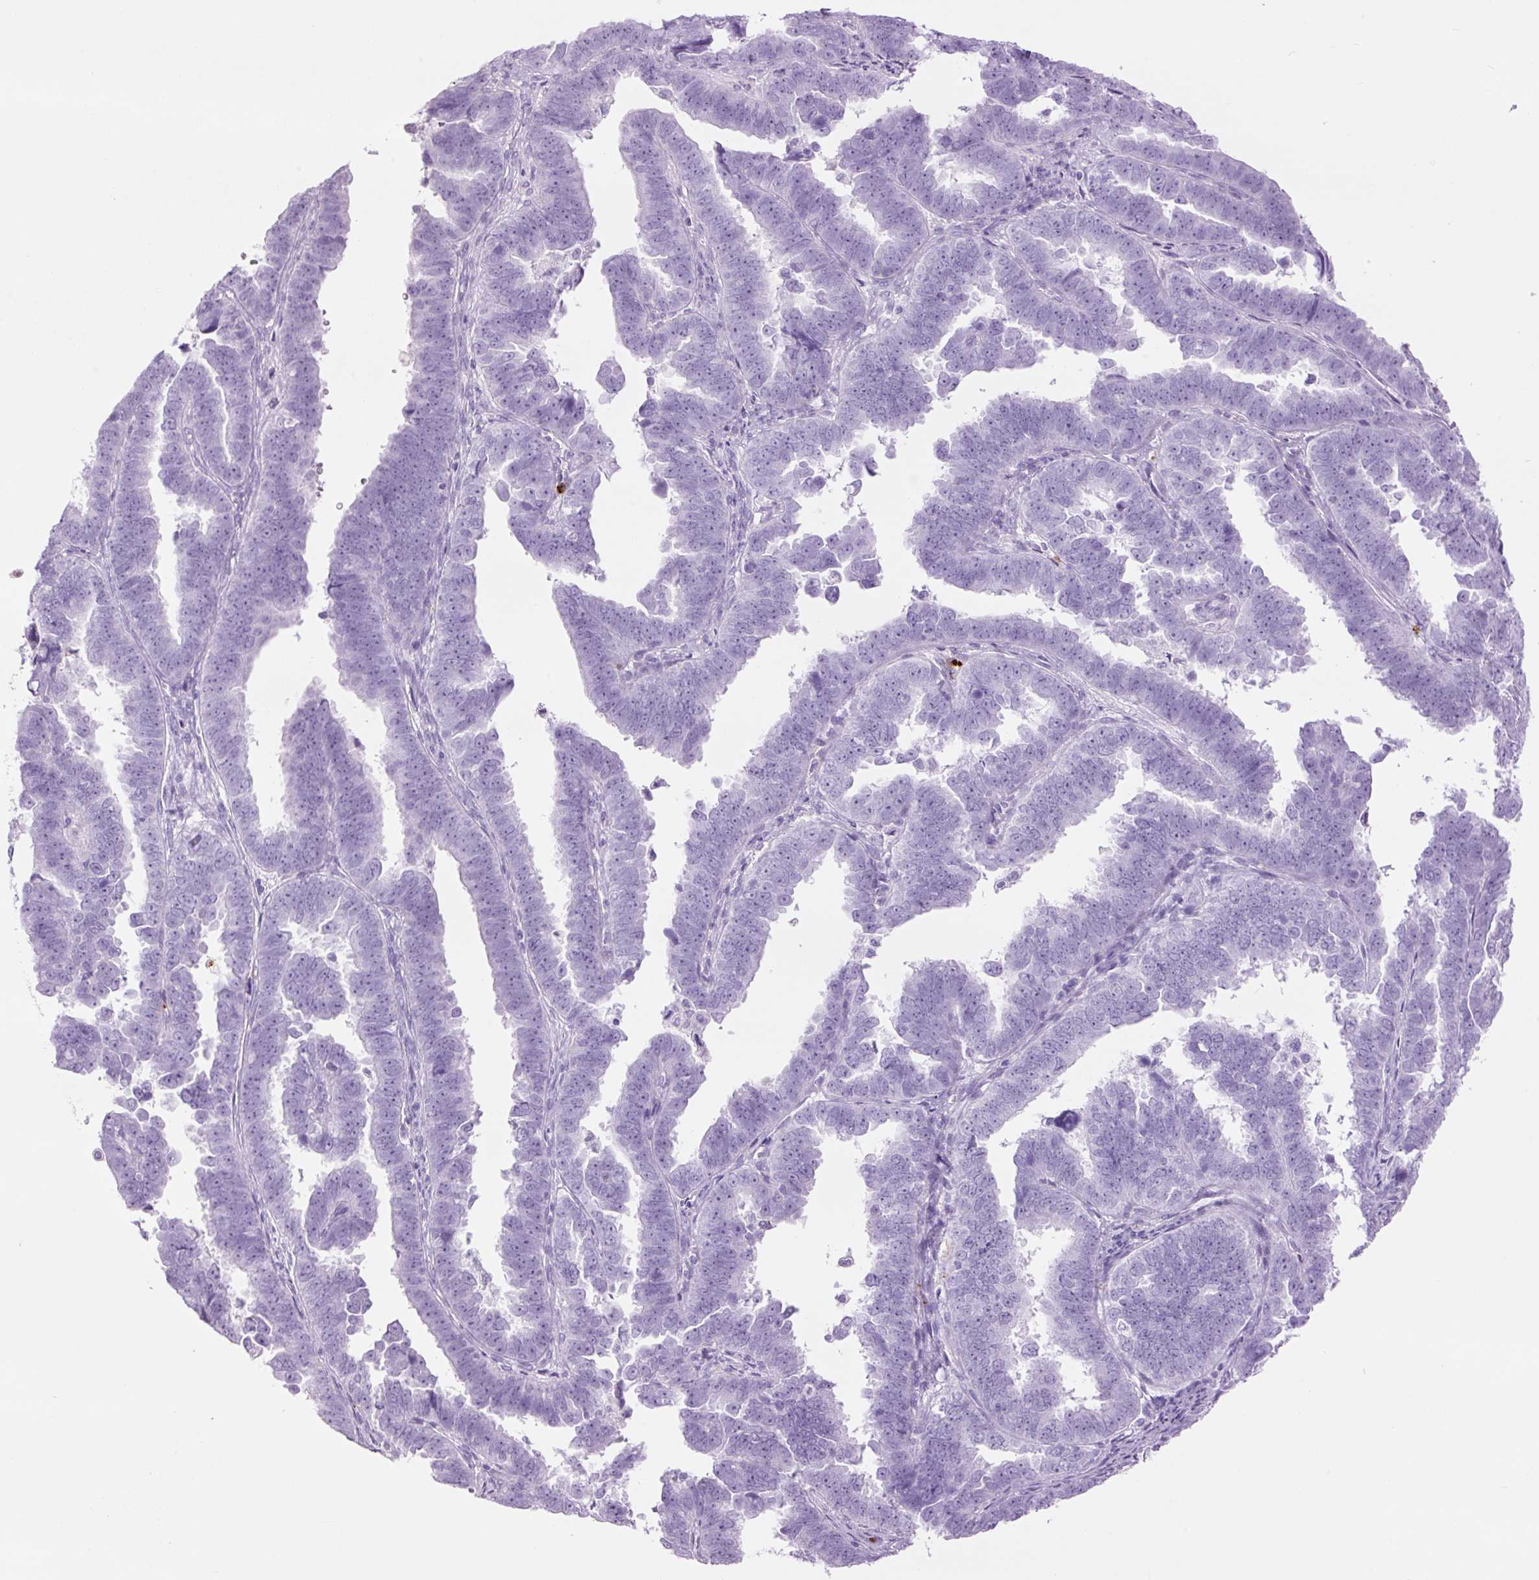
{"staining": {"intensity": "negative", "quantity": "none", "location": "none"}, "tissue": "endometrial cancer", "cell_type": "Tumor cells", "image_type": "cancer", "snomed": [{"axis": "morphology", "description": "Adenocarcinoma, NOS"}, {"axis": "topography", "description": "Endometrium"}], "caption": "Immunohistochemical staining of human endometrial cancer (adenocarcinoma) demonstrates no significant positivity in tumor cells.", "gene": "LYZ", "patient": {"sex": "female", "age": 75}}